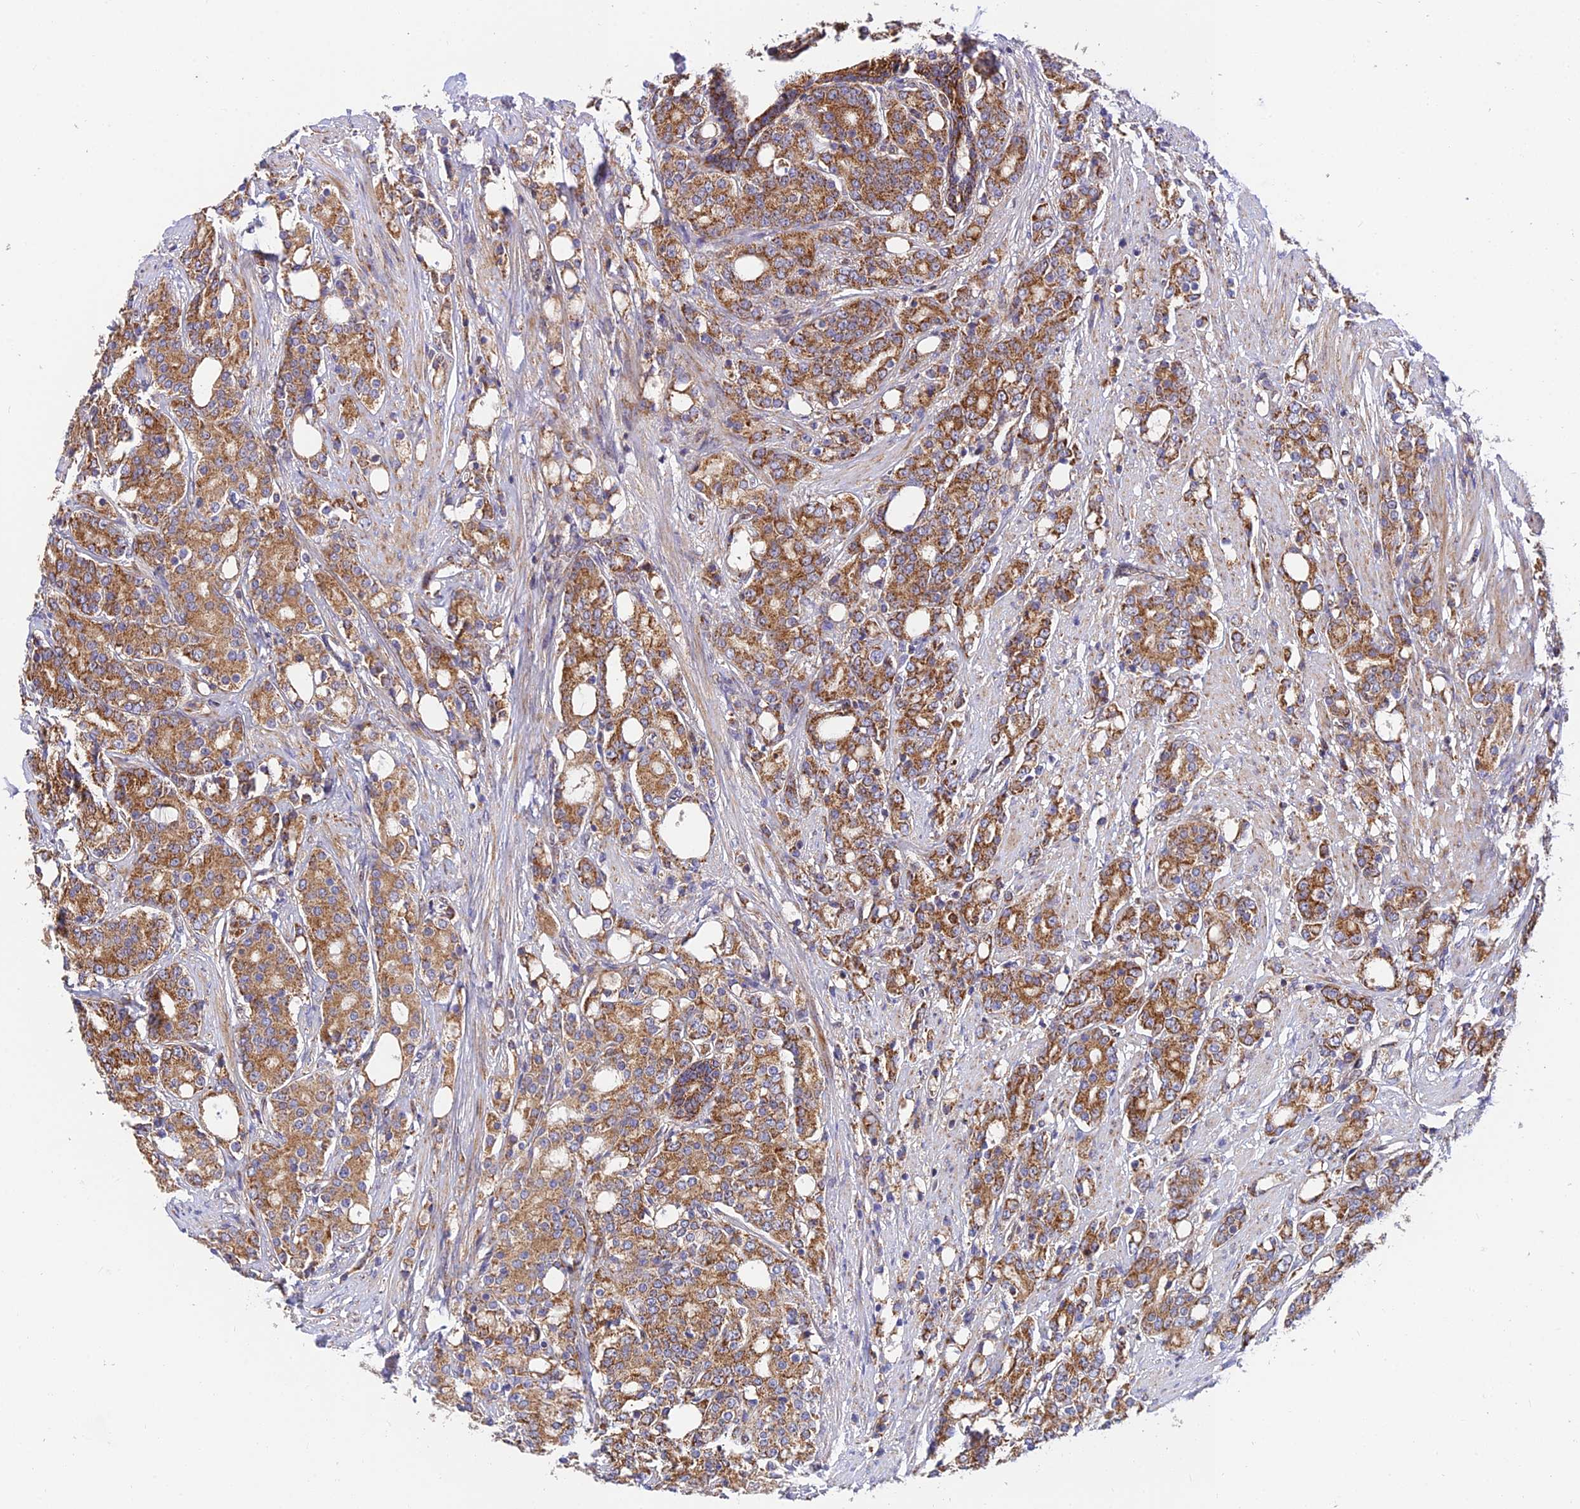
{"staining": {"intensity": "moderate", "quantity": ">75%", "location": "cytoplasmic/membranous"}, "tissue": "prostate cancer", "cell_type": "Tumor cells", "image_type": "cancer", "snomed": [{"axis": "morphology", "description": "Adenocarcinoma, High grade"}, {"axis": "topography", "description": "Prostate"}], "caption": "The photomicrograph displays a brown stain indicating the presence of a protein in the cytoplasmic/membranous of tumor cells in prostate high-grade adenocarcinoma.", "gene": "PODNL1", "patient": {"sex": "male", "age": 62}}